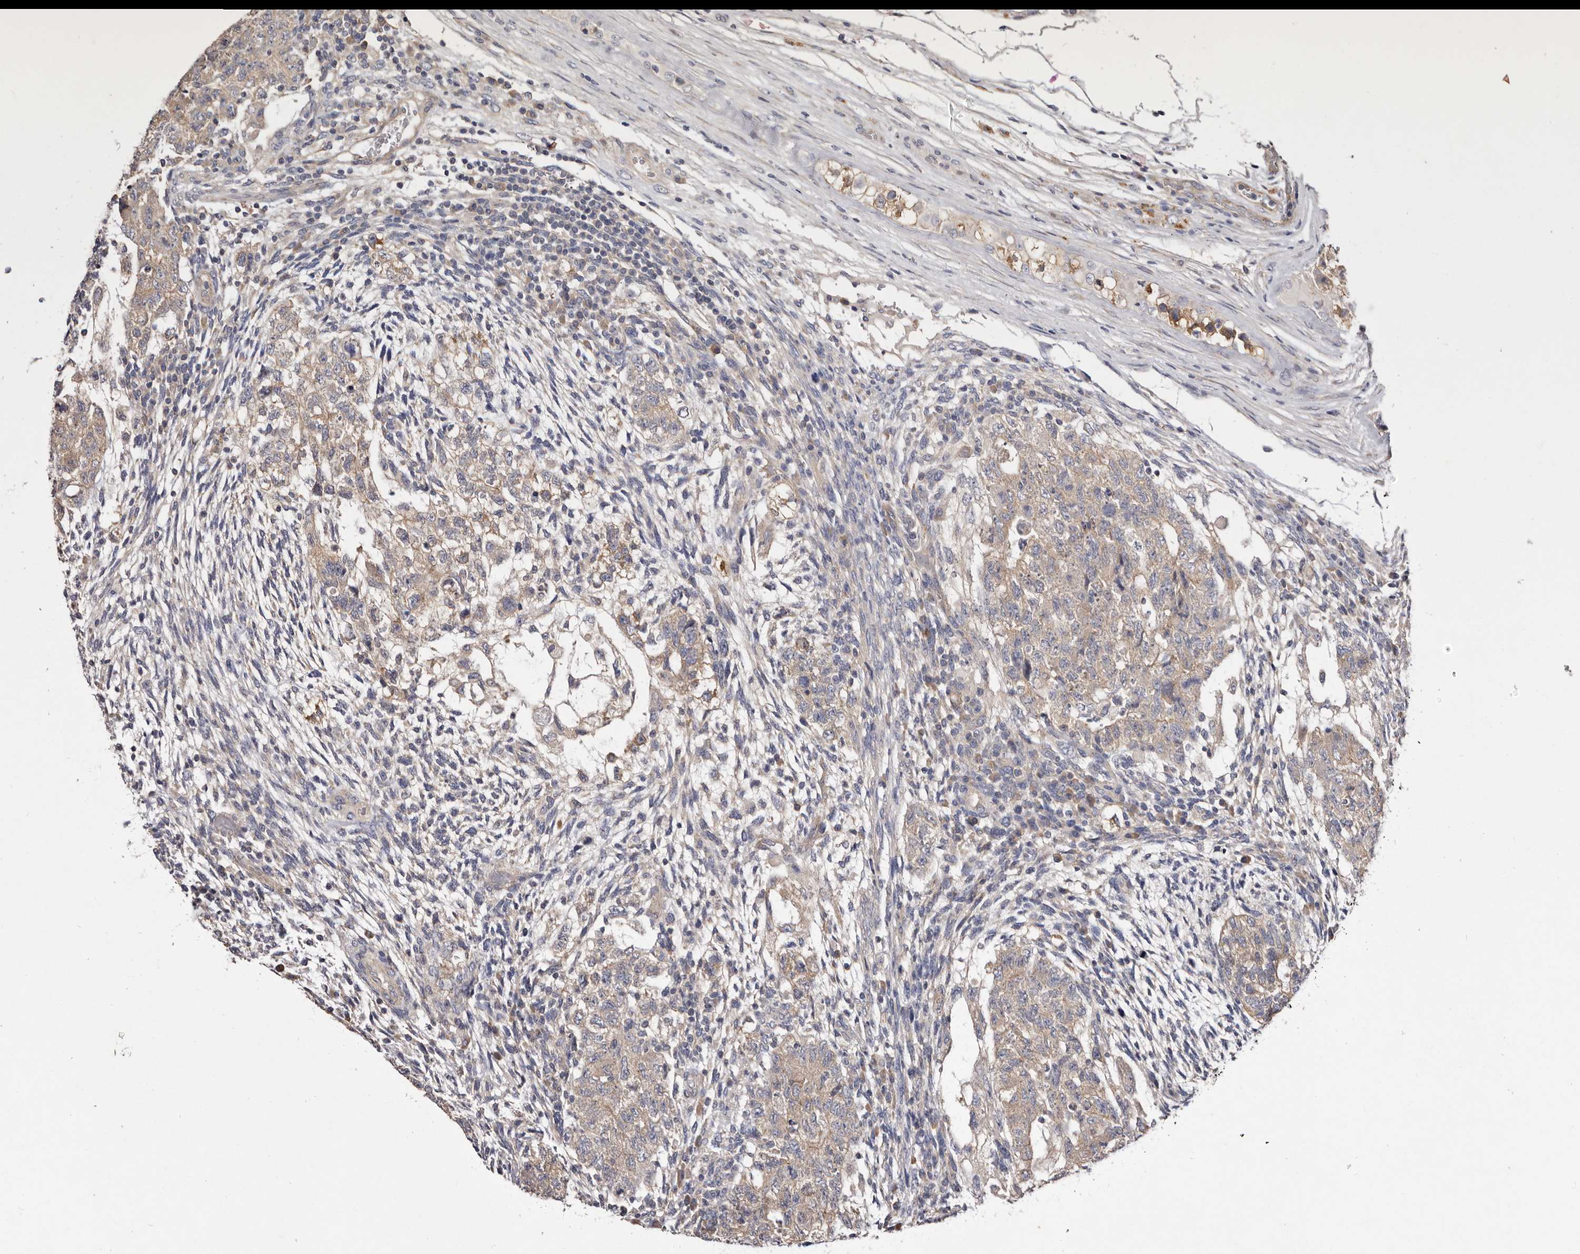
{"staining": {"intensity": "weak", "quantity": ">75%", "location": "cytoplasmic/membranous"}, "tissue": "testis cancer", "cell_type": "Tumor cells", "image_type": "cancer", "snomed": [{"axis": "morphology", "description": "Normal tissue, NOS"}, {"axis": "morphology", "description": "Carcinoma, Embryonal, NOS"}, {"axis": "topography", "description": "Testis"}], "caption": "IHC of human testis cancer (embryonal carcinoma) demonstrates low levels of weak cytoplasmic/membranous positivity in approximately >75% of tumor cells. The protein of interest is stained brown, and the nuclei are stained in blue (DAB IHC with brightfield microscopy, high magnification).", "gene": "FAM167B", "patient": {"sex": "male", "age": 36}}